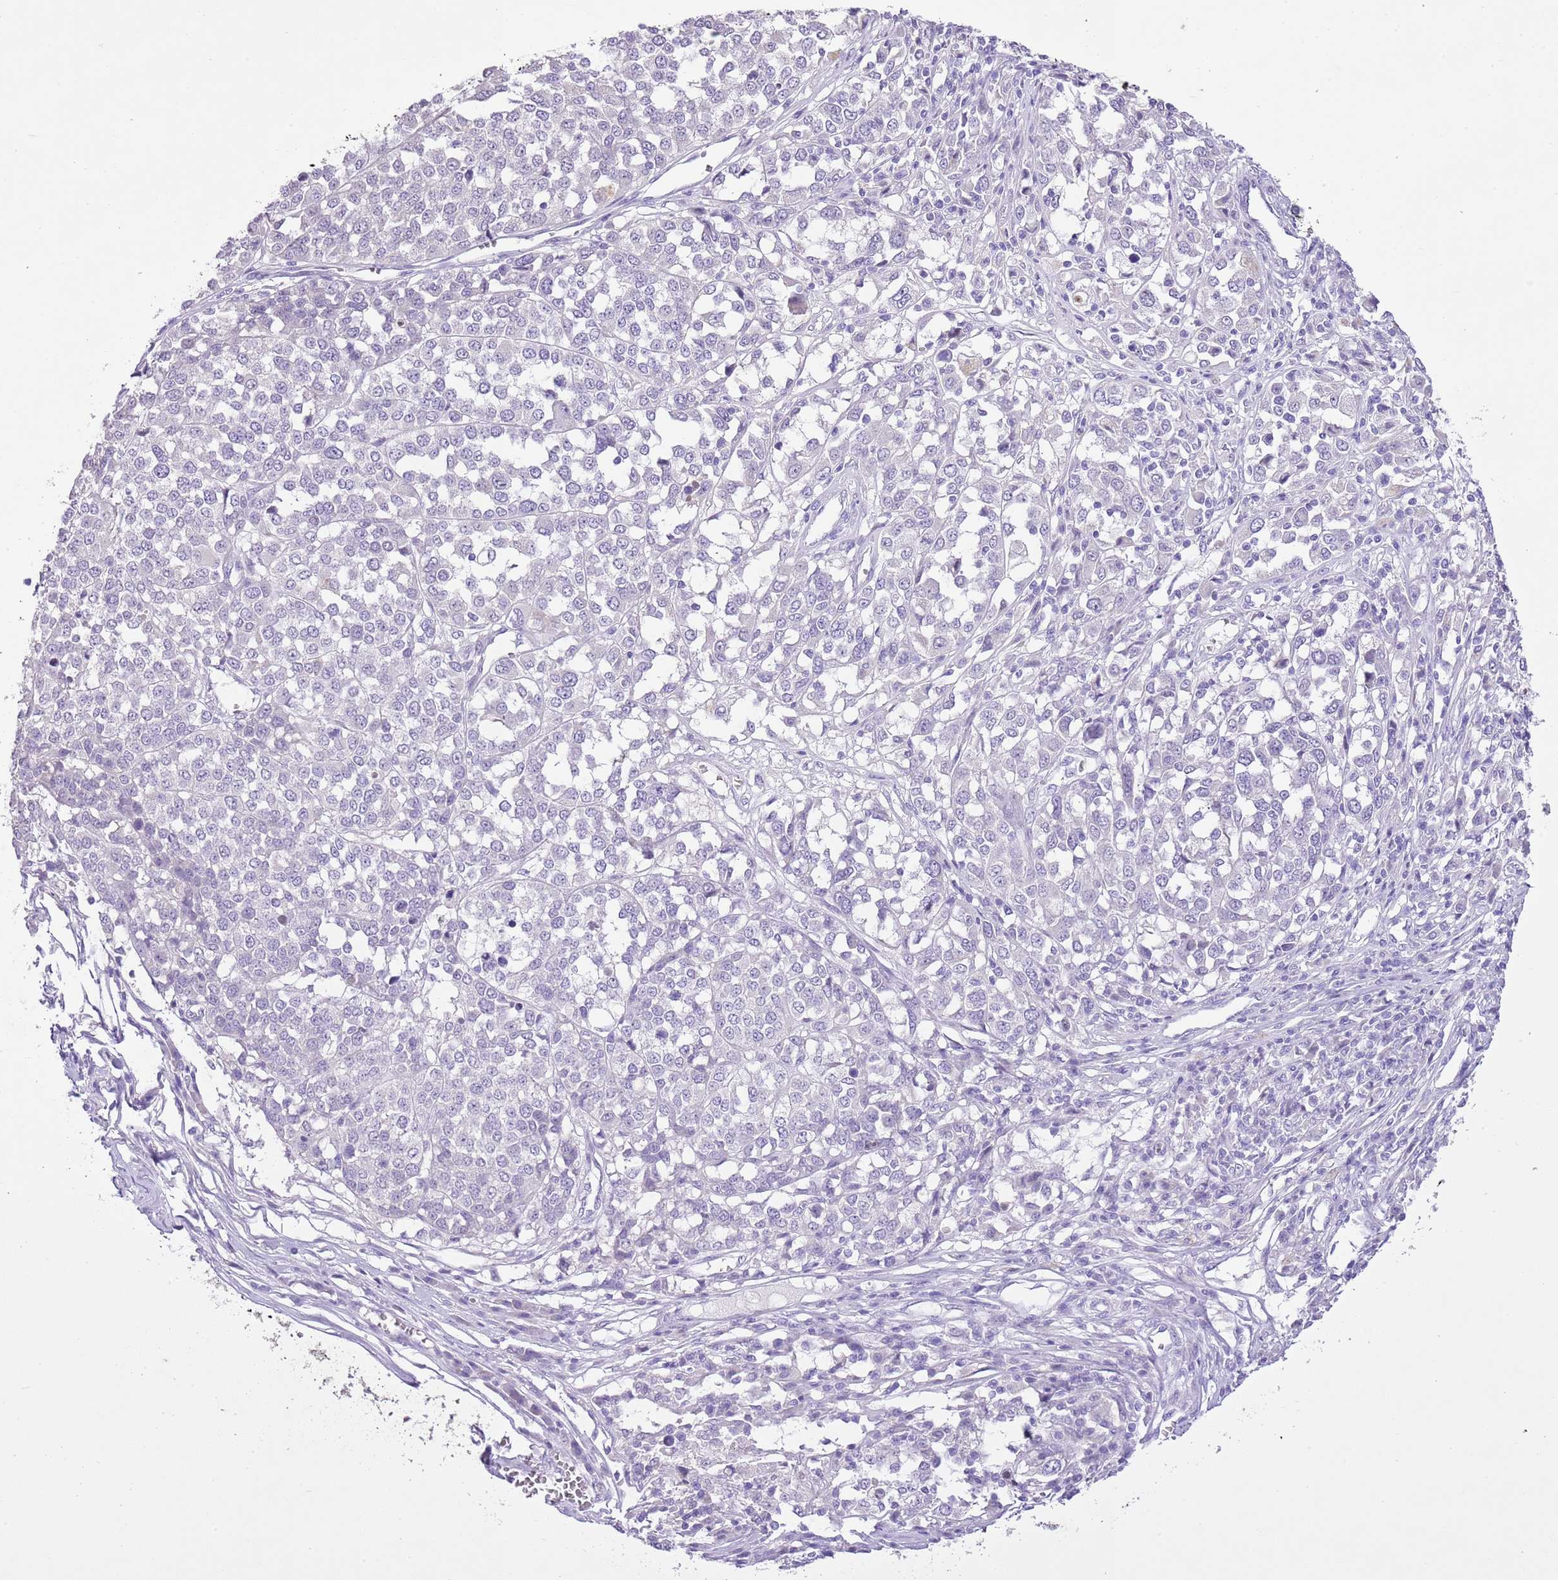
{"staining": {"intensity": "negative", "quantity": "none", "location": "none"}, "tissue": "melanoma", "cell_type": "Tumor cells", "image_type": "cancer", "snomed": [{"axis": "morphology", "description": "Malignant melanoma, Metastatic site"}, {"axis": "topography", "description": "Lymph node"}], "caption": "Immunohistochemistry of melanoma shows no positivity in tumor cells.", "gene": "XPO7", "patient": {"sex": "male", "age": 44}}